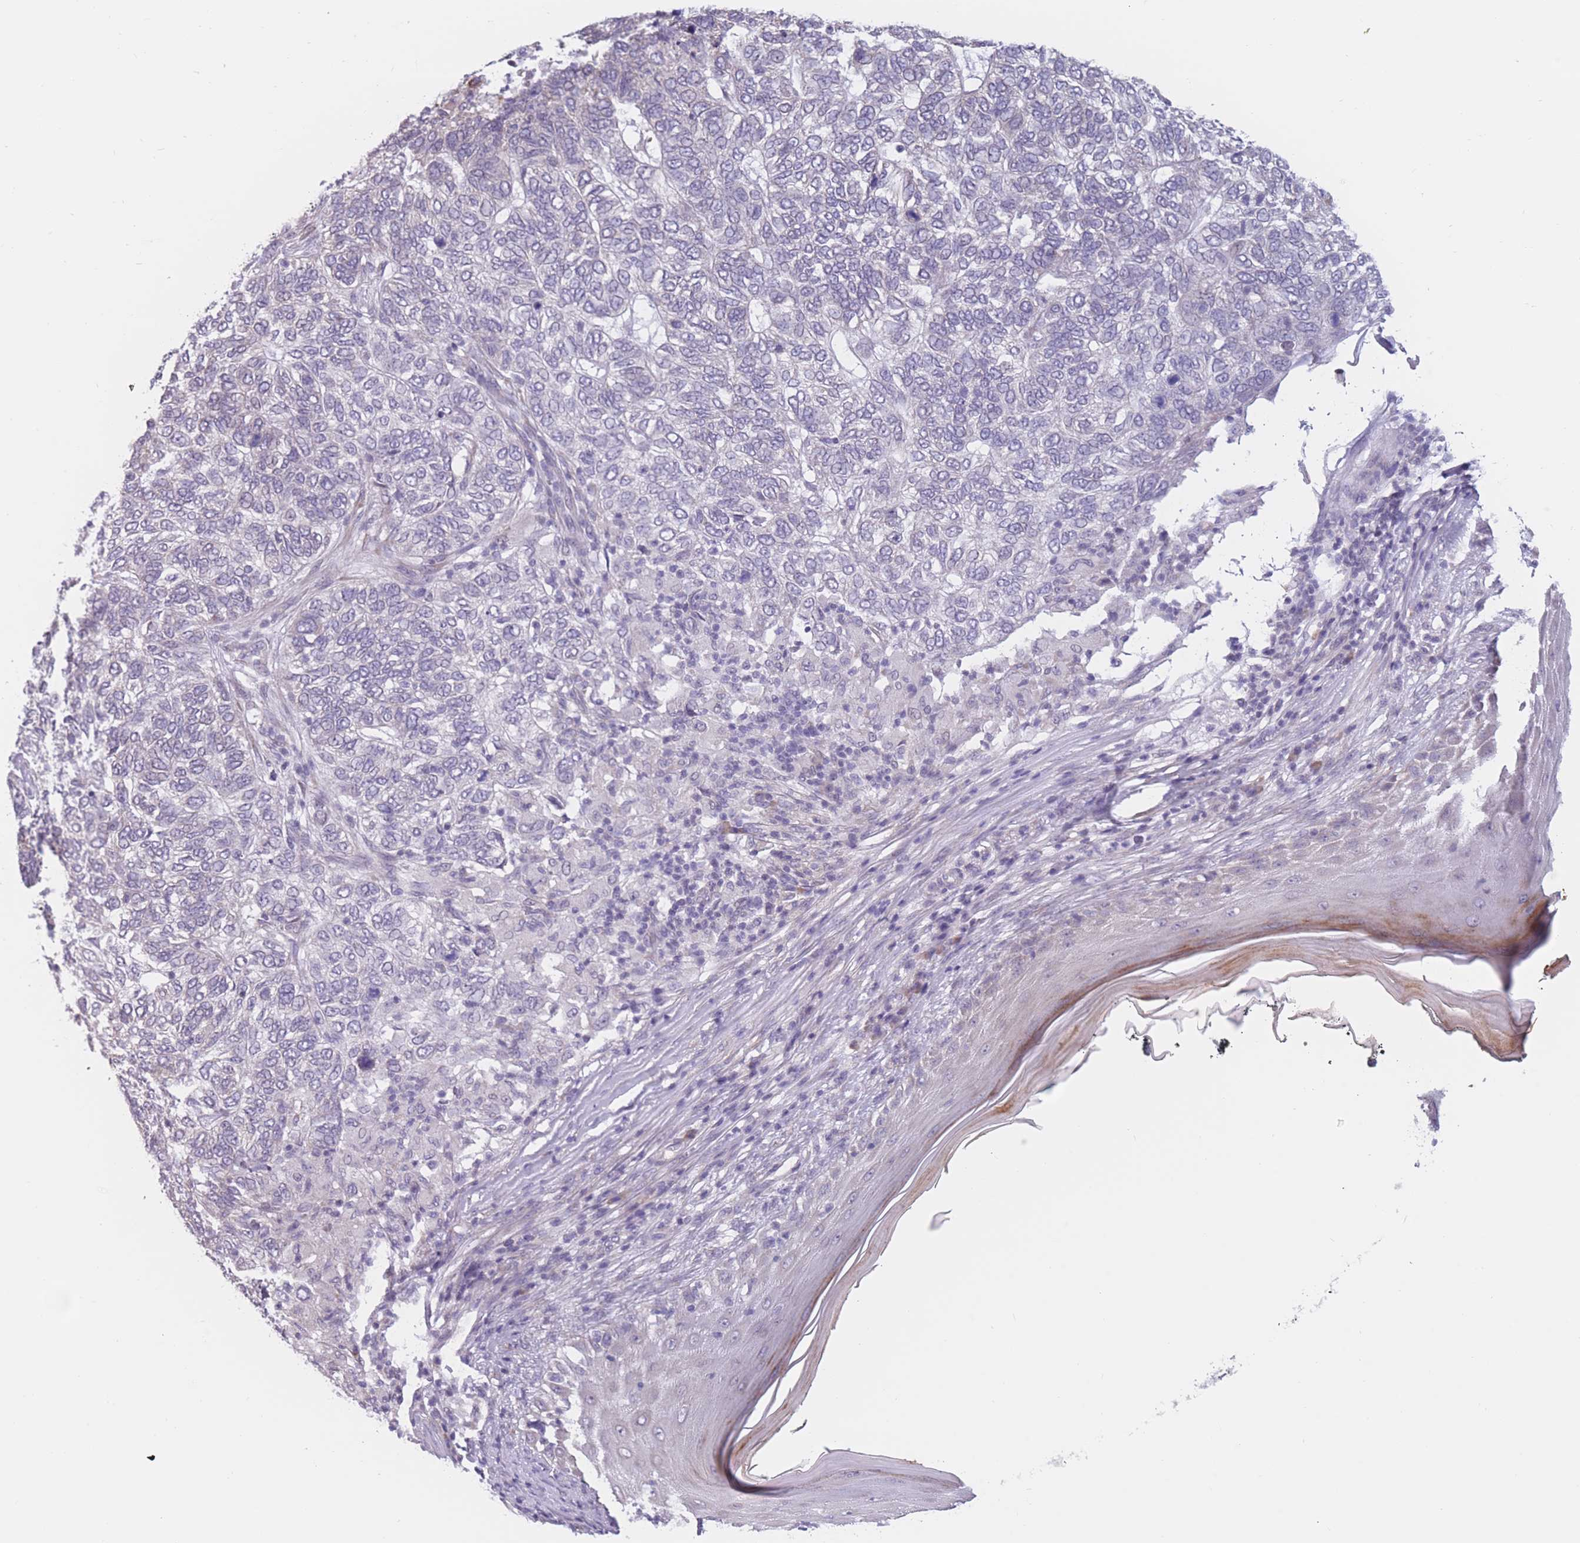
{"staining": {"intensity": "negative", "quantity": "none", "location": "none"}, "tissue": "skin cancer", "cell_type": "Tumor cells", "image_type": "cancer", "snomed": [{"axis": "morphology", "description": "Basal cell carcinoma"}, {"axis": "topography", "description": "Skin"}], "caption": "High power microscopy image of an IHC photomicrograph of skin basal cell carcinoma, revealing no significant staining in tumor cells. (DAB (3,3'-diaminobenzidine) IHC with hematoxylin counter stain).", "gene": "COL27A1", "patient": {"sex": "female", "age": 65}}